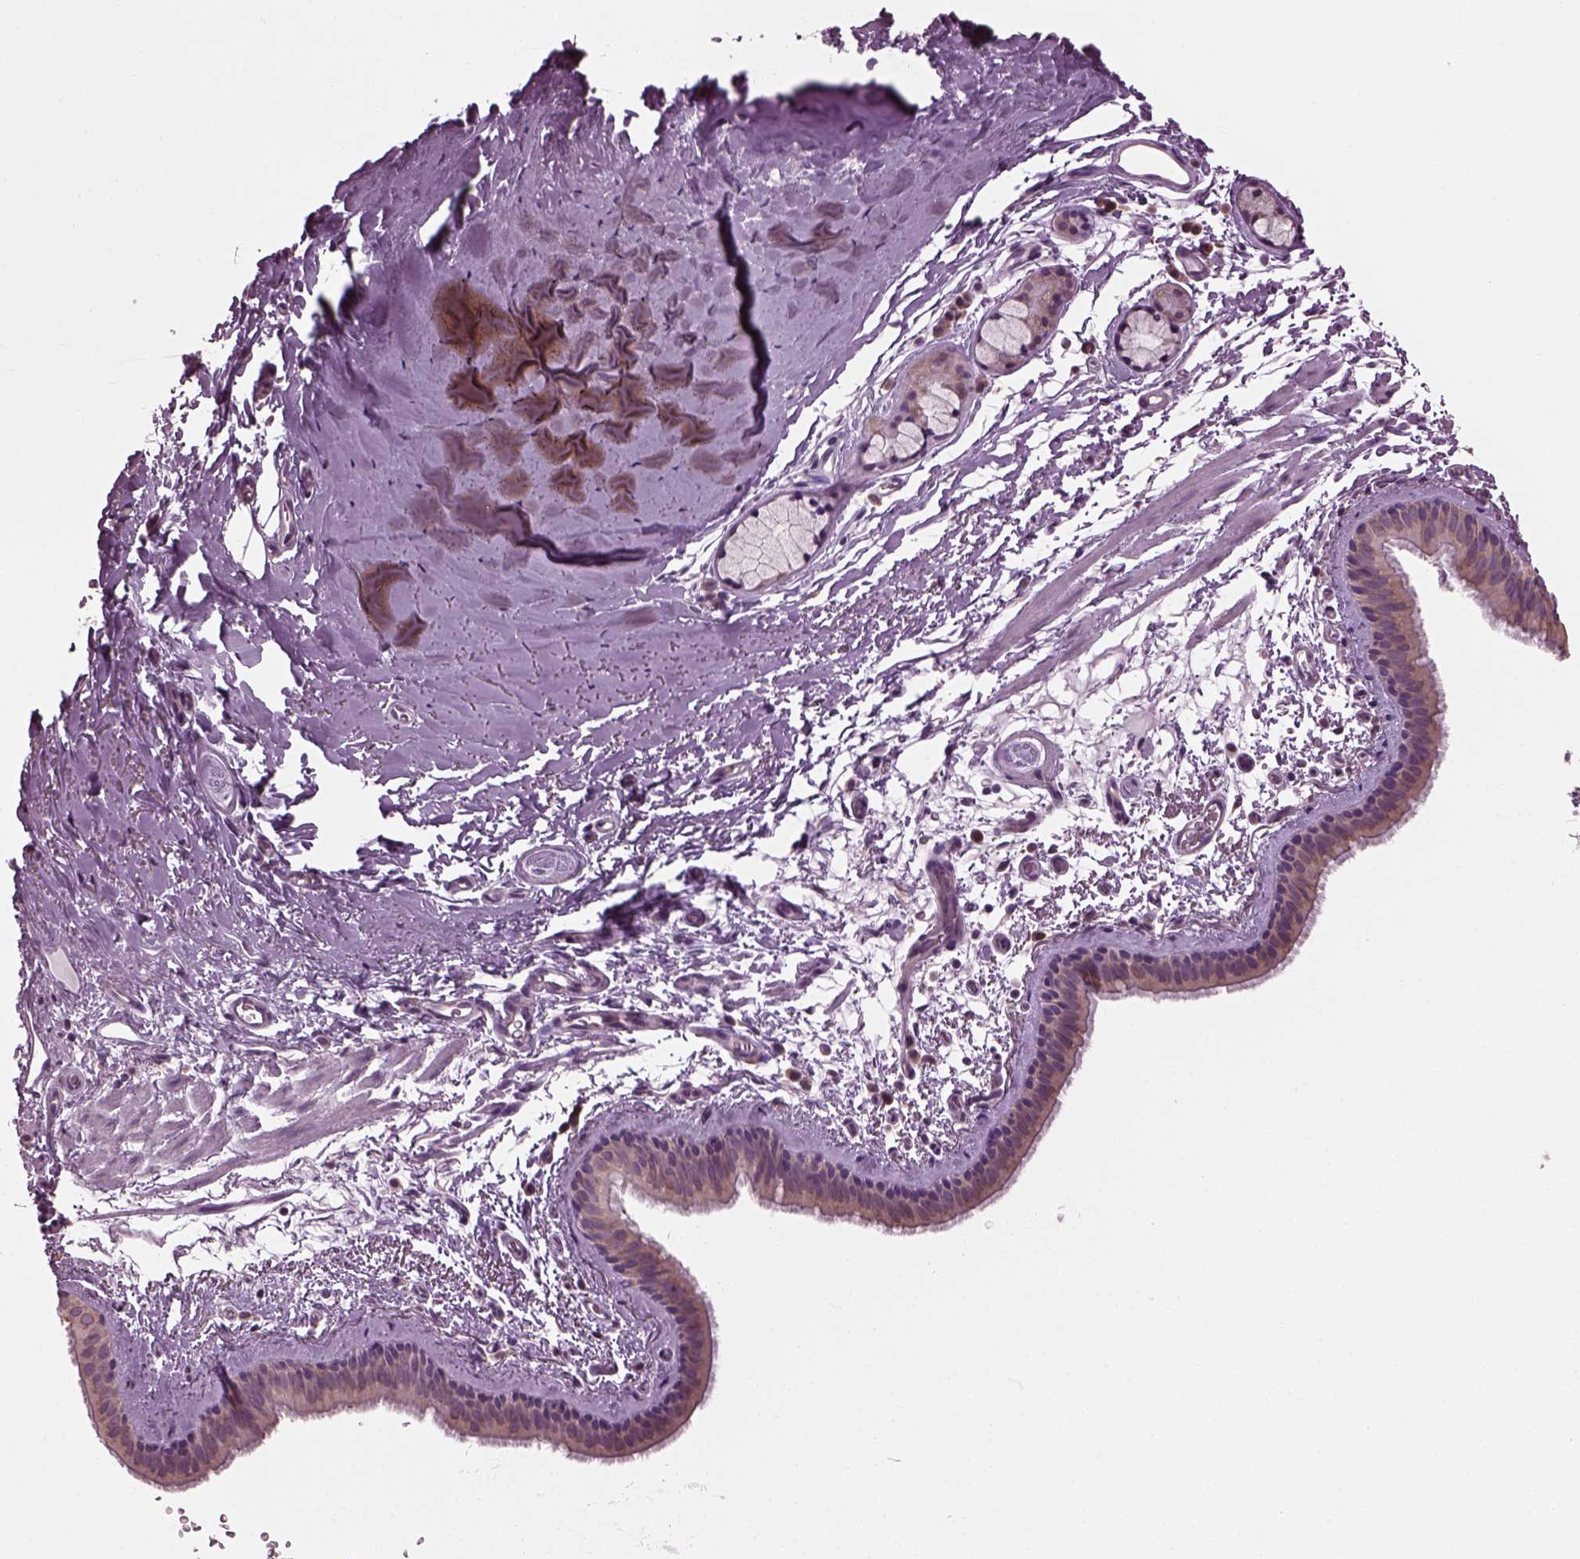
{"staining": {"intensity": "weak", "quantity": ">75%", "location": "cytoplasmic/membranous"}, "tissue": "bronchus", "cell_type": "Respiratory epithelial cells", "image_type": "normal", "snomed": [{"axis": "morphology", "description": "Normal tissue, NOS"}, {"axis": "topography", "description": "Bronchus"}], "caption": "Protein expression analysis of benign human bronchus reveals weak cytoplasmic/membranous staining in about >75% of respiratory epithelial cells.", "gene": "CABP5", "patient": {"sex": "female", "age": 61}}